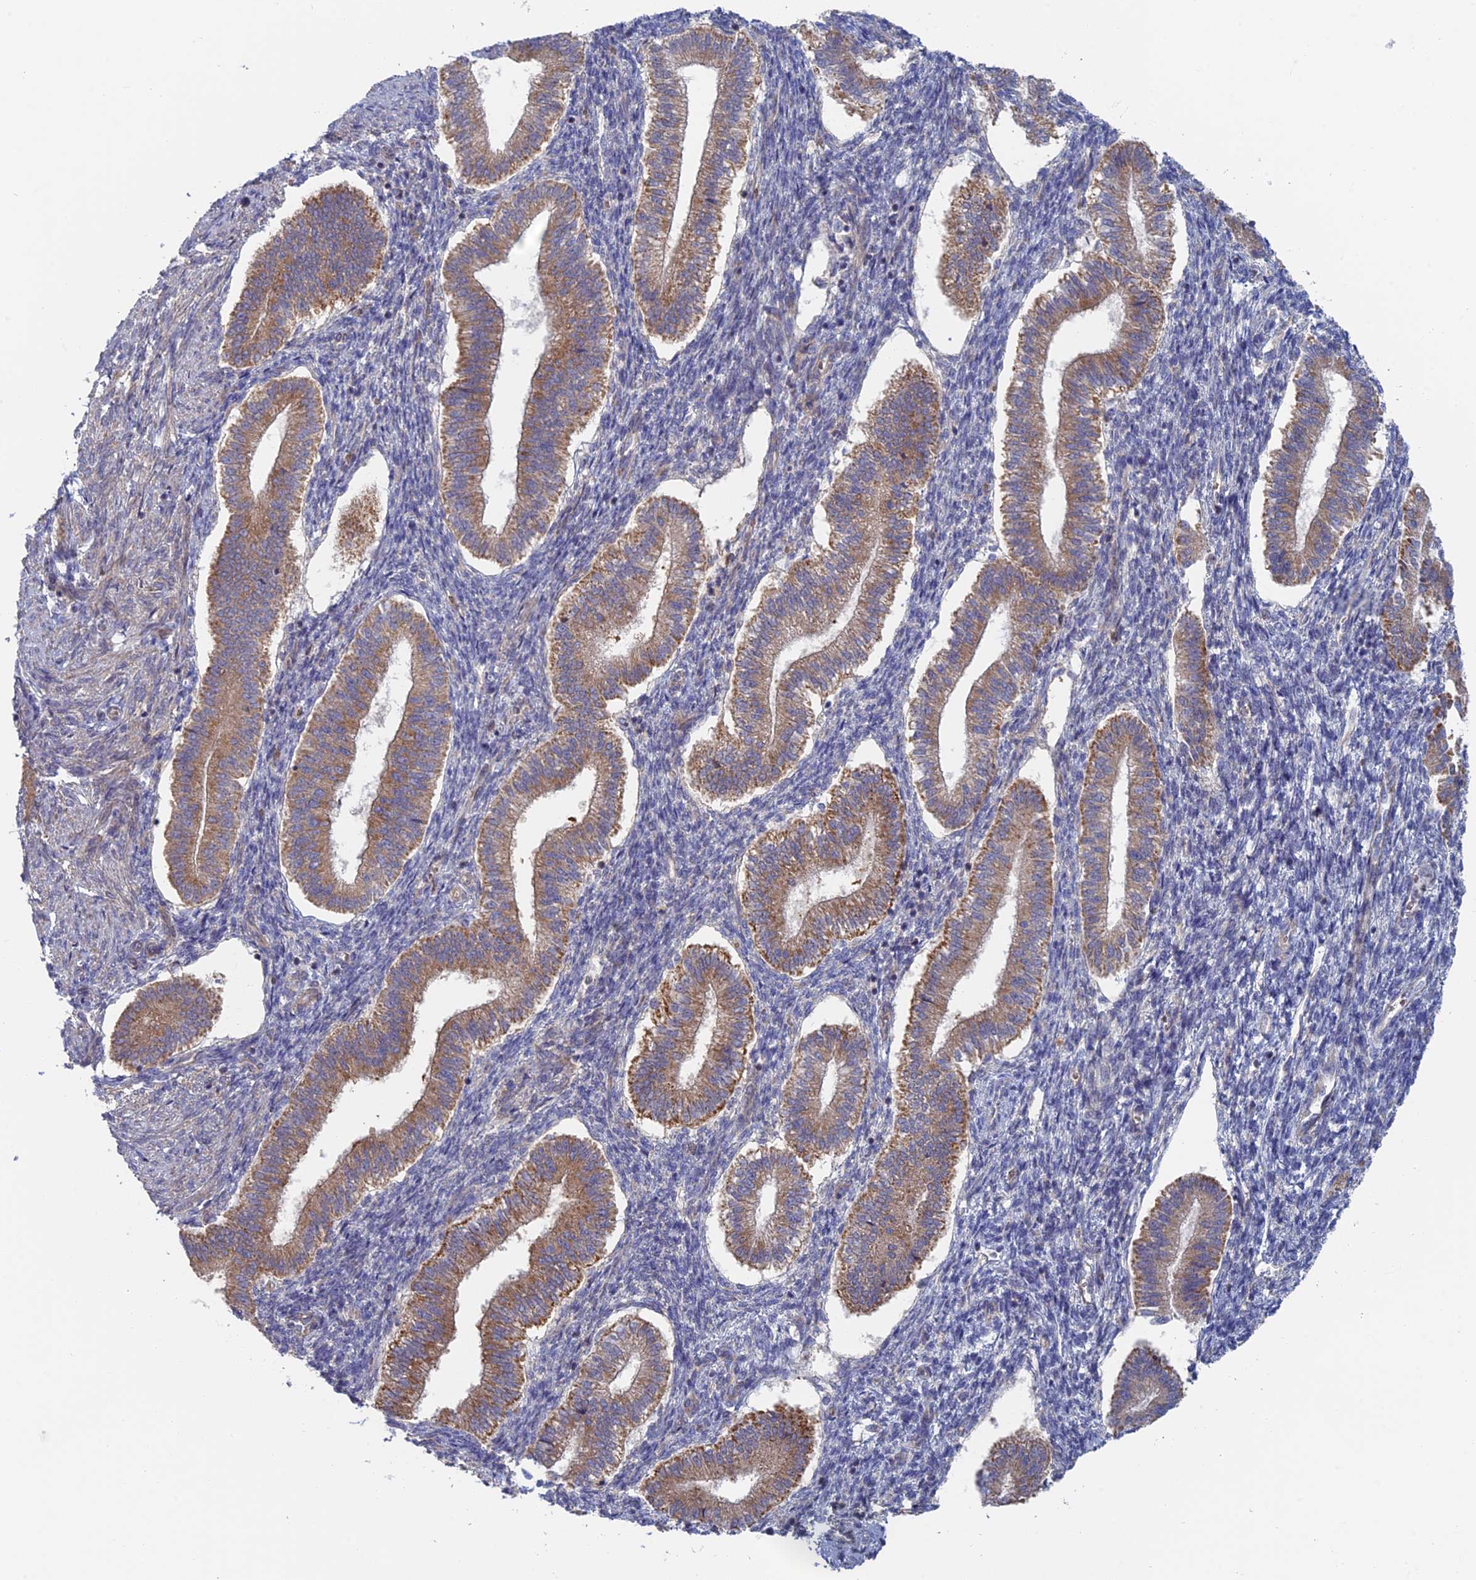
{"staining": {"intensity": "negative", "quantity": "none", "location": "none"}, "tissue": "endometrium", "cell_type": "Cells in endometrial stroma", "image_type": "normal", "snomed": [{"axis": "morphology", "description": "Normal tissue, NOS"}, {"axis": "topography", "description": "Endometrium"}], "caption": "This is an immunohistochemistry (IHC) image of normal endometrium. There is no expression in cells in endometrial stroma.", "gene": "TBC1D30", "patient": {"sex": "female", "age": 24}}